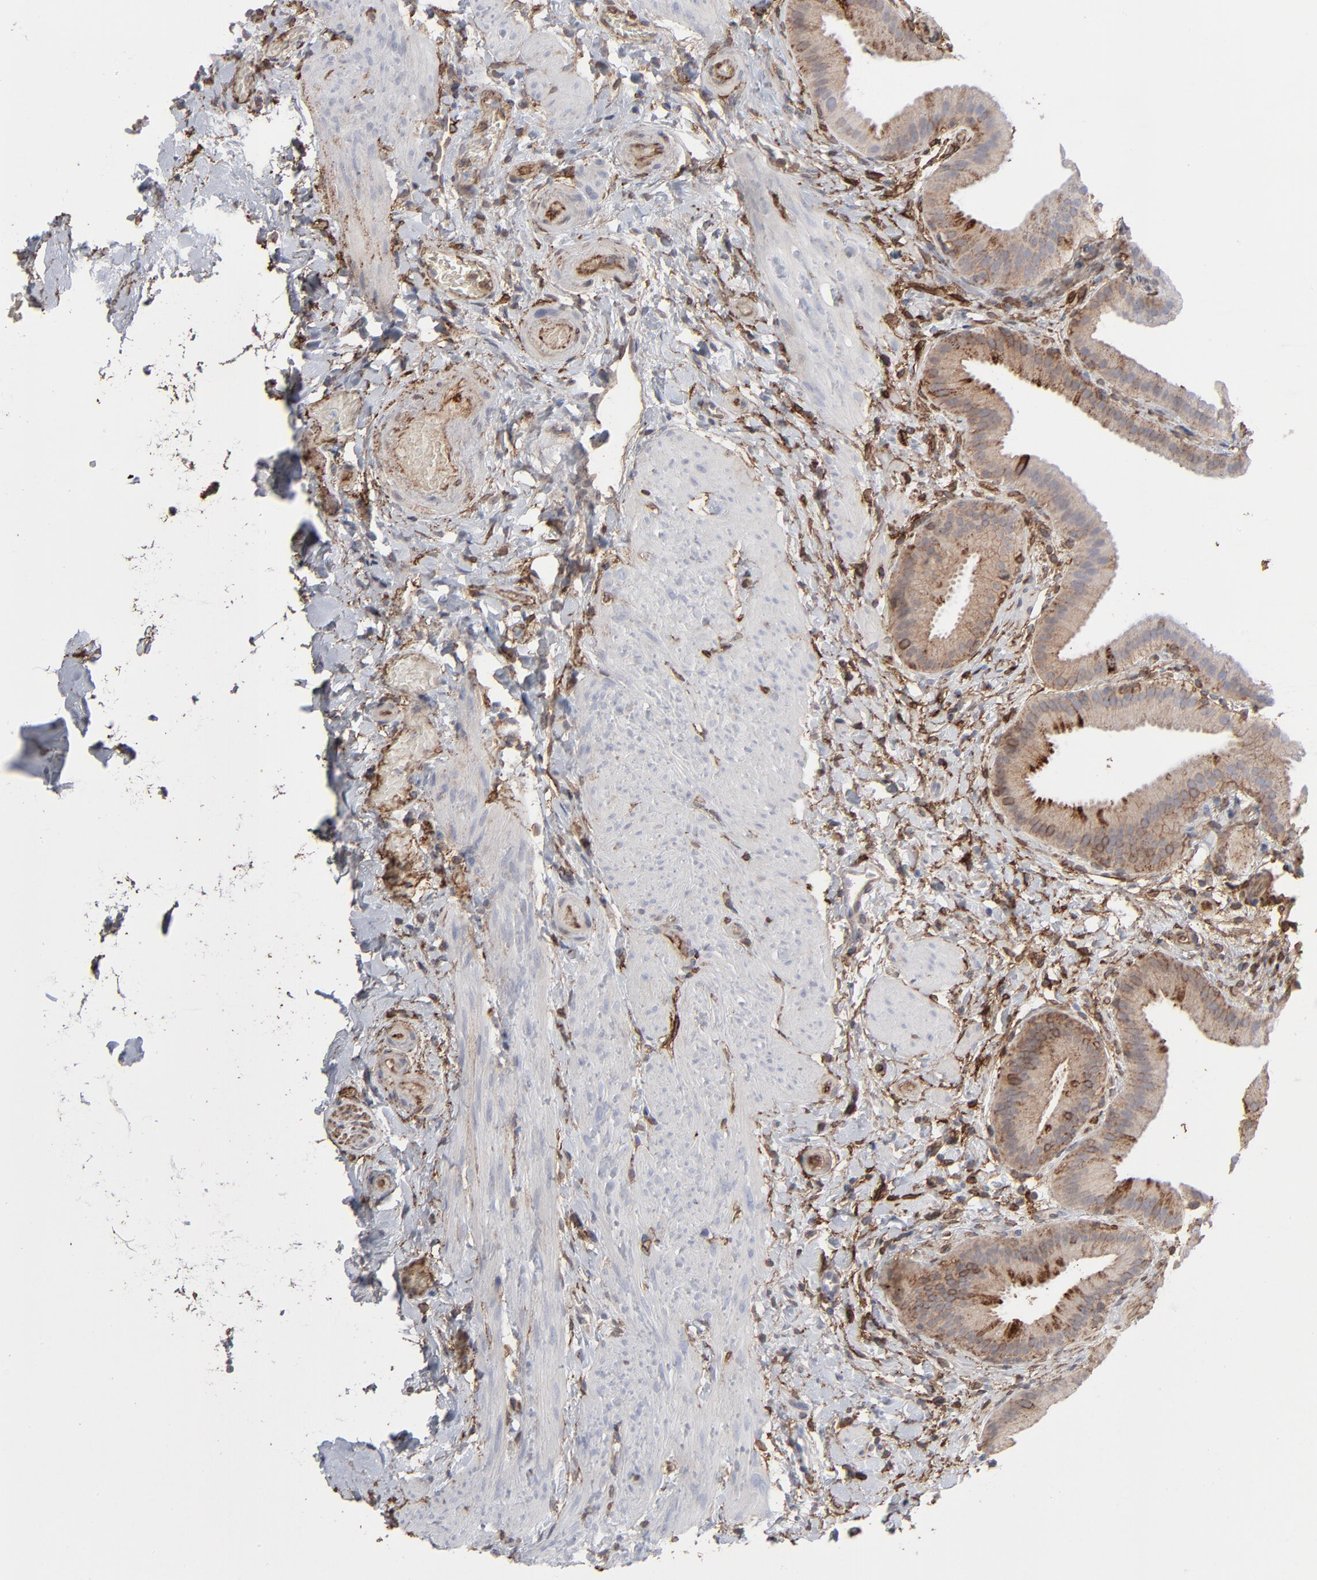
{"staining": {"intensity": "moderate", "quantity": "25%-75%", "location": "cytoplasmic/membranous"}, "tissue": "gallbladder", "cell_type": "Glandular cells", "image_type": "normal", "snomed": [{"axis": "morphology", "description": "Normal tissue, NOS"}, {"axis": "topography", "description": "Gallbladder"}], "caption": "The micrograph shows immunohistochemical staining of normal gallbladder. There is moderate cytoplasmic/membranous expression is seen in approximately 25%-75% of glandular cells. Nuclei are stained in blue.", "gene": "ANXA5", "patient": {"sex": "female", "age": 63}}